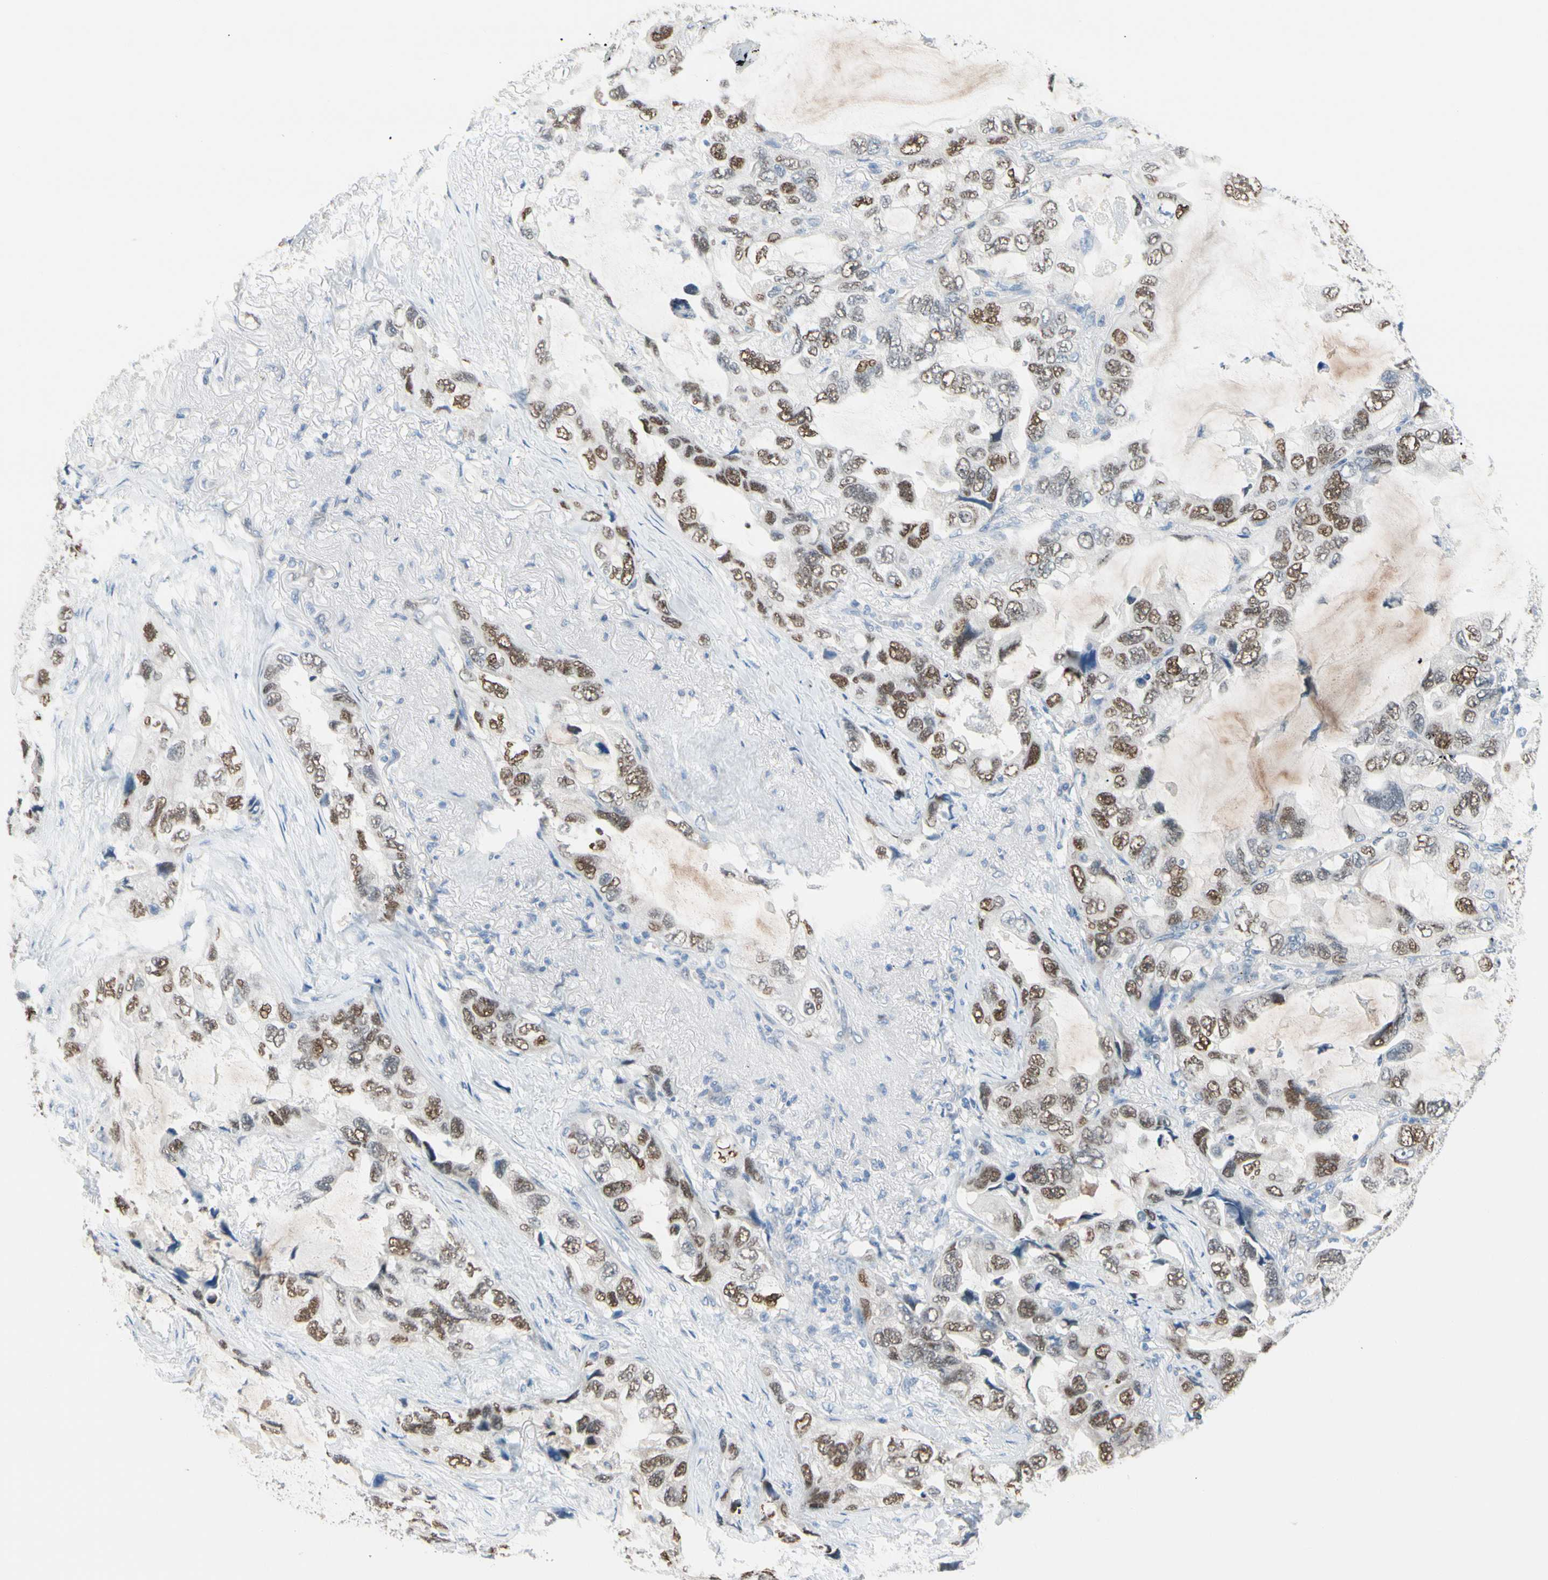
{"staining": {"intensity": "moderate", "quantity": ">75%", "location": "nuclear"}, "tissue": "lung cancer", "cell_type": "Tumor cells", "image_type": "cancer", "snomed": [{"axis": "morphology", "description": "Squamous cell carcinoma, NOS"}, {"axis": "topography", "description": "Lung"}], "caption": "Tumor cells display medium levels of moderate nuclear staining in about >75% of cells in human squamous cell carcinoma (lung). Using DAB (brown) and hematoxylin (blue) stains, captured at high magnification using brightfield microscopy.", "gene": "CFAP36", "patient": {"sex": "female", "age": 73}}